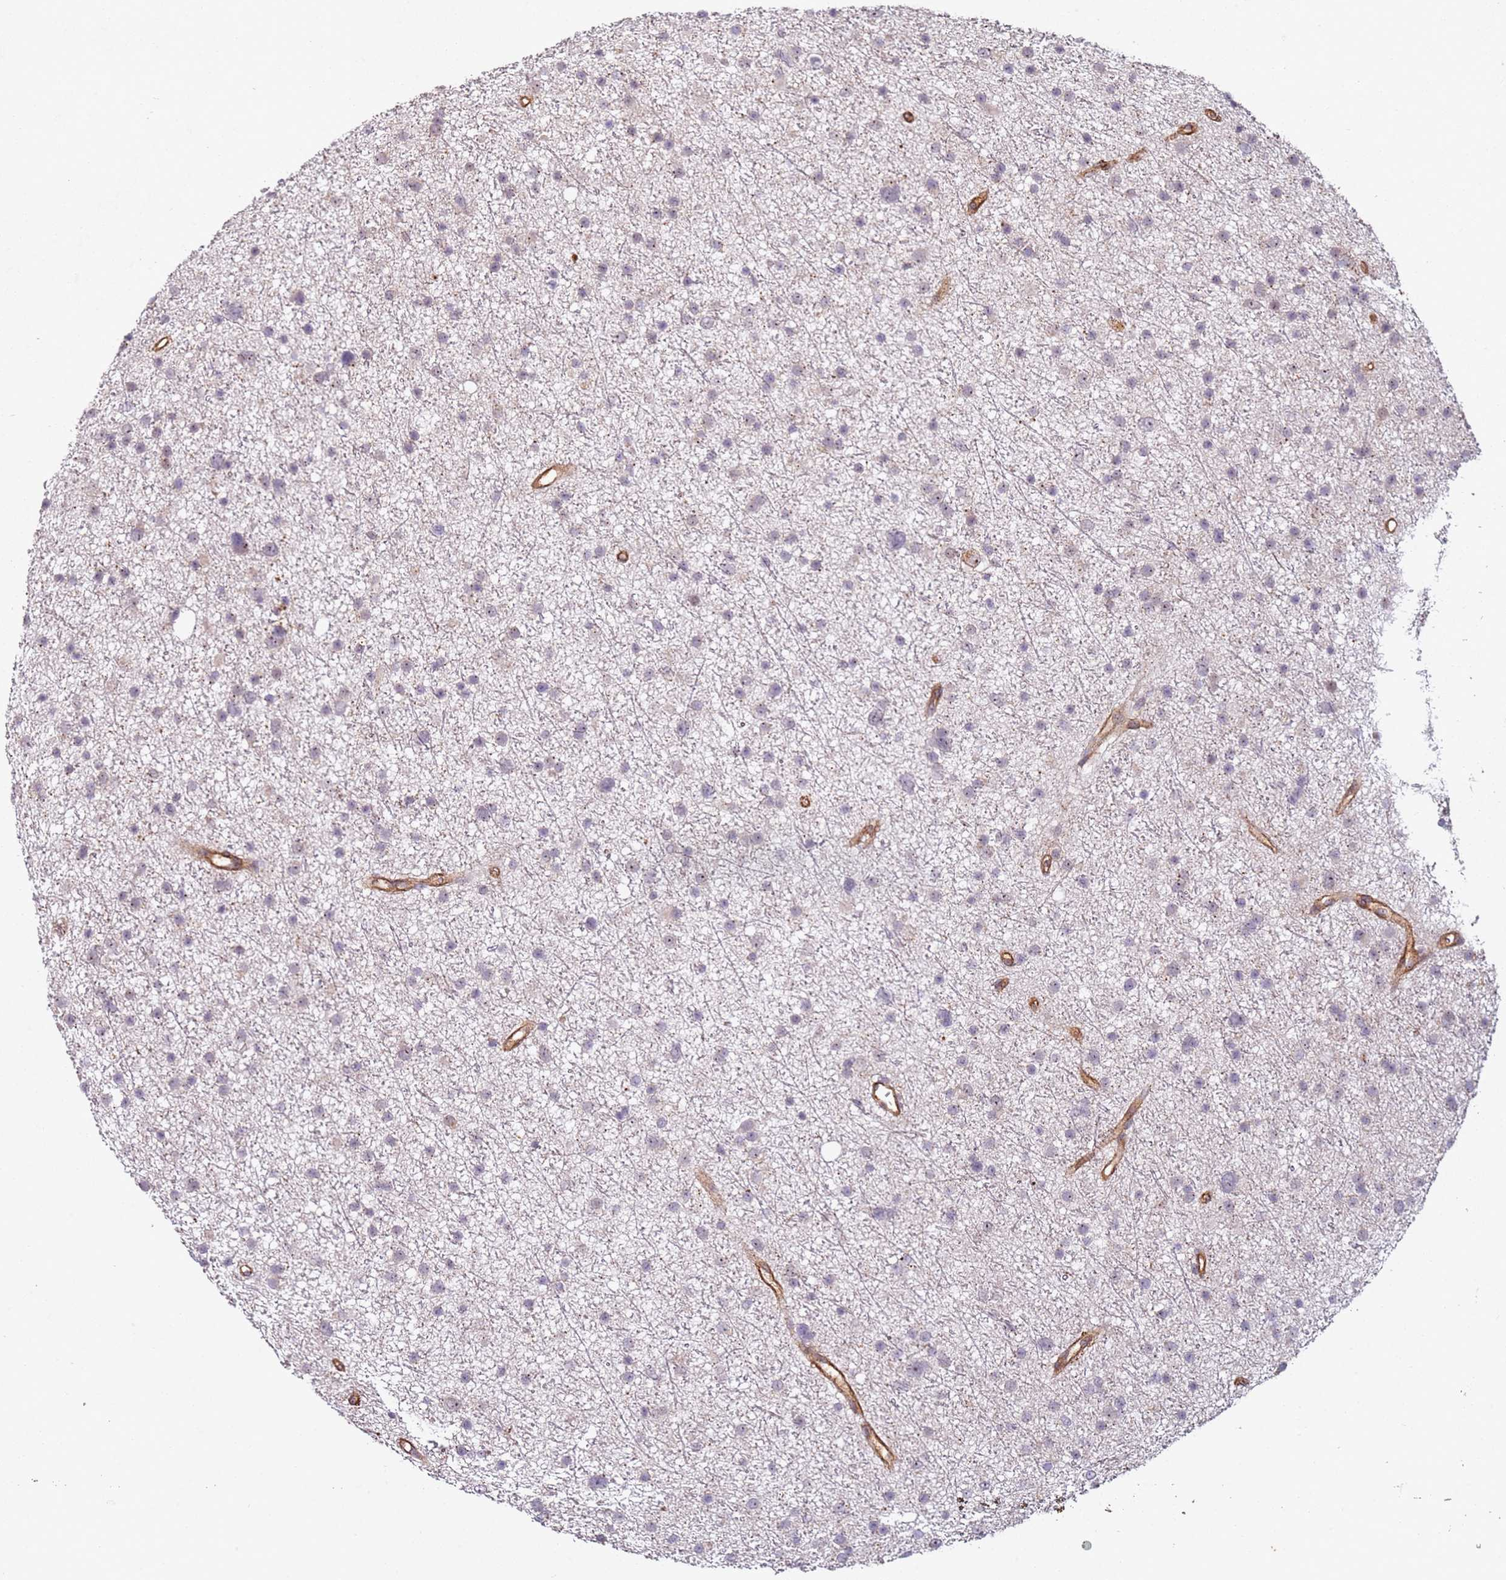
{"staining": {"intensity": "weak", "quantity": "<25%", "location": "nuclear"}, "tissue": "glioma", "cell_type": "Tumor cells", "image_type": "cancer", "snomed": [{"axis": "morphology", "description": "Glioma, malignant, Low grade"}, {"axis": "topography", "description": "Cerebral cortex"}], "caption": "Immunohistochemical staining of human glioma demonstrates no significant positivity in tumor cells.", "gene": "C2CD4B", "patient": {"sex": "female", "age": 39}}